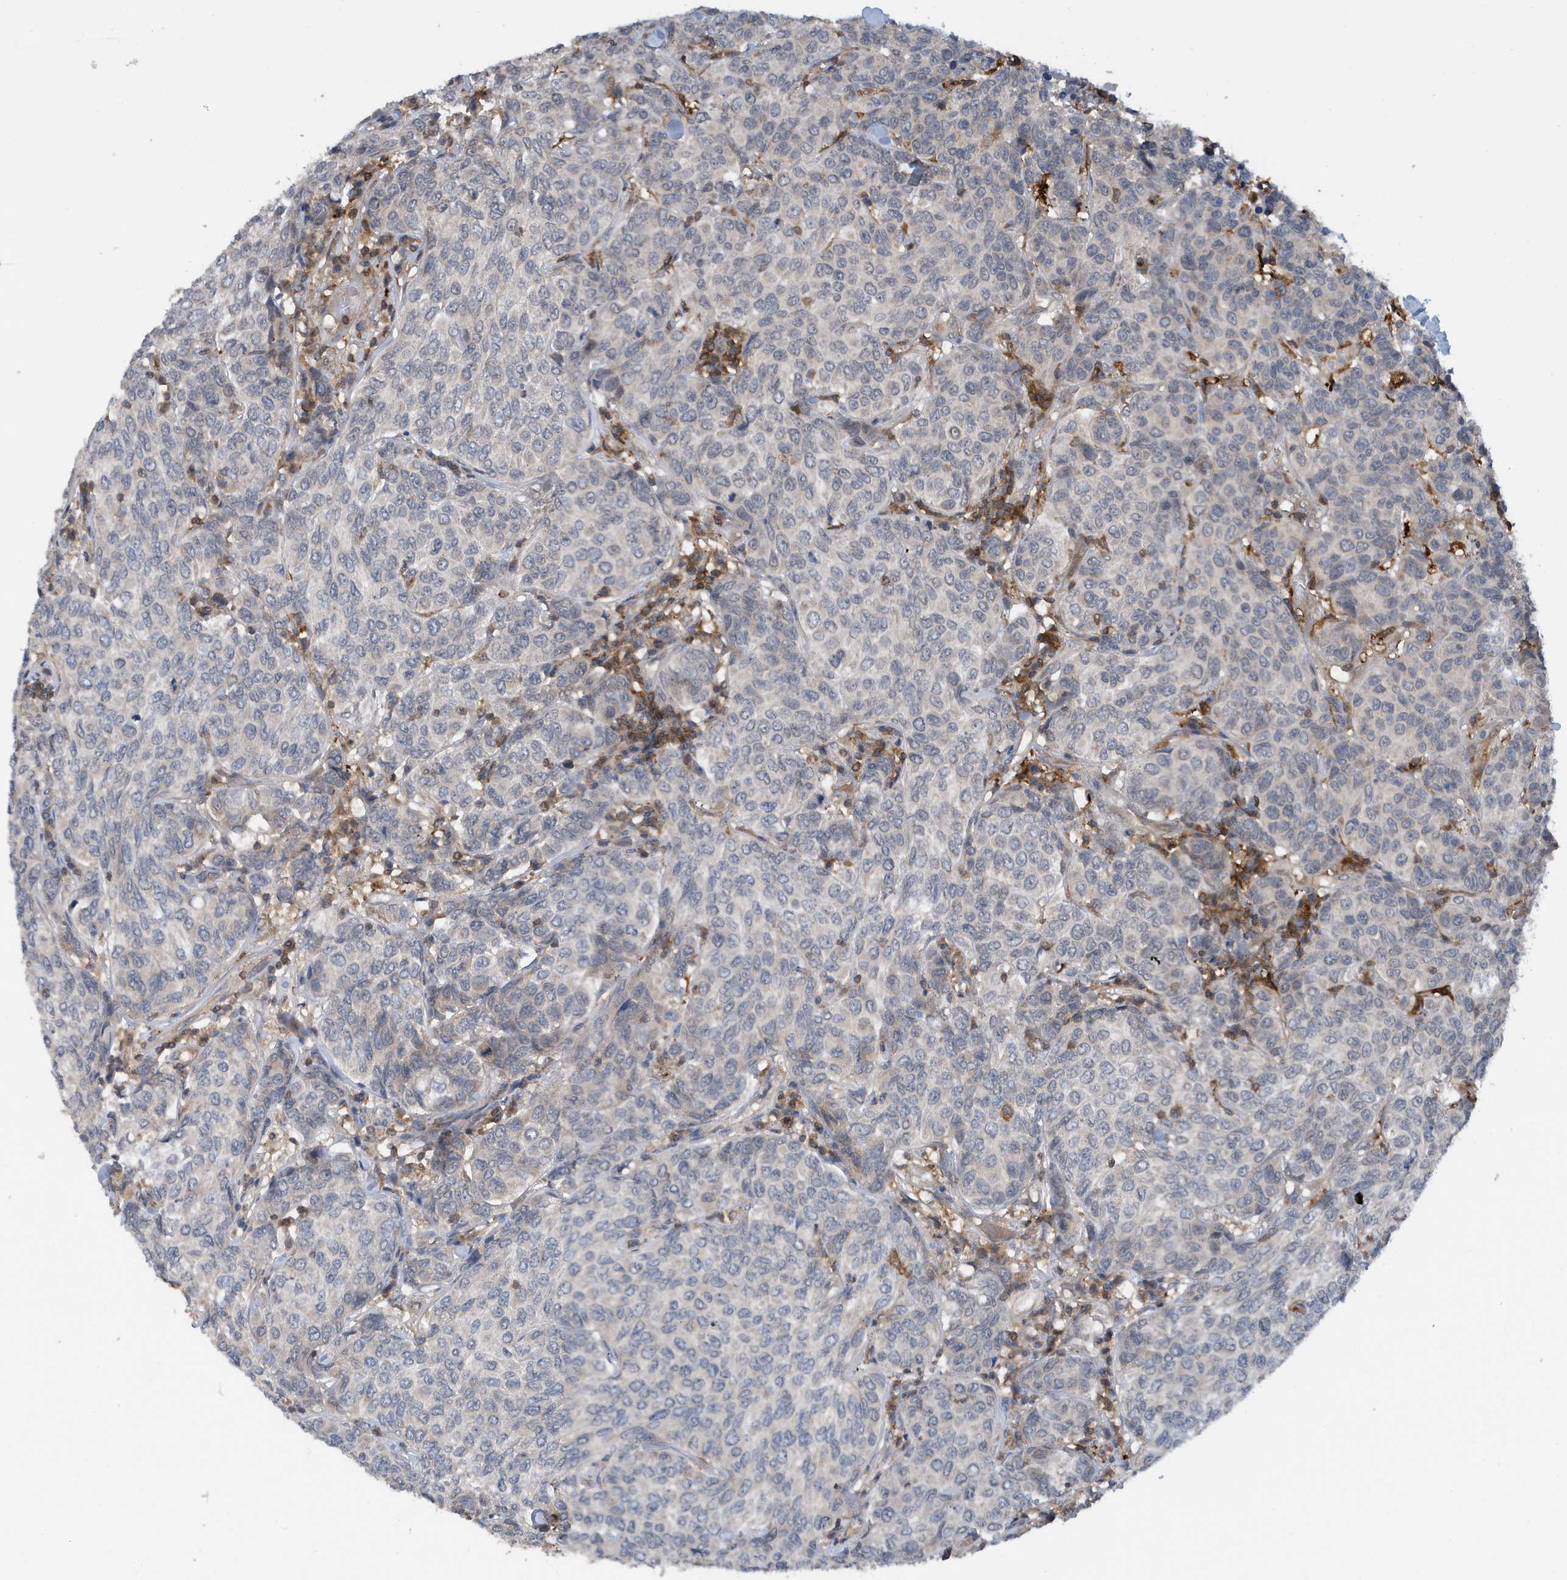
{"staining": {"intensity": "negative", "quantity": "none", "location": "none"}, "tissue": "breast cancer", "cell_type": "Tumor cells", "image_type": "cancer", "snomed": [{"axis": "morphology", "description": "Duct carcinoma"}, {"axis": "topography", "description": "Breast"}], "caption": "Tumor cells show no significant positivity in breast cancer. Brightfield microscopy of immunohistochemistry stained with DAB (brown) and hematoxylin (blue), captured at high magnification.", "gene": "NSUN3", "patient": {"sex": "female", "age": 55}}